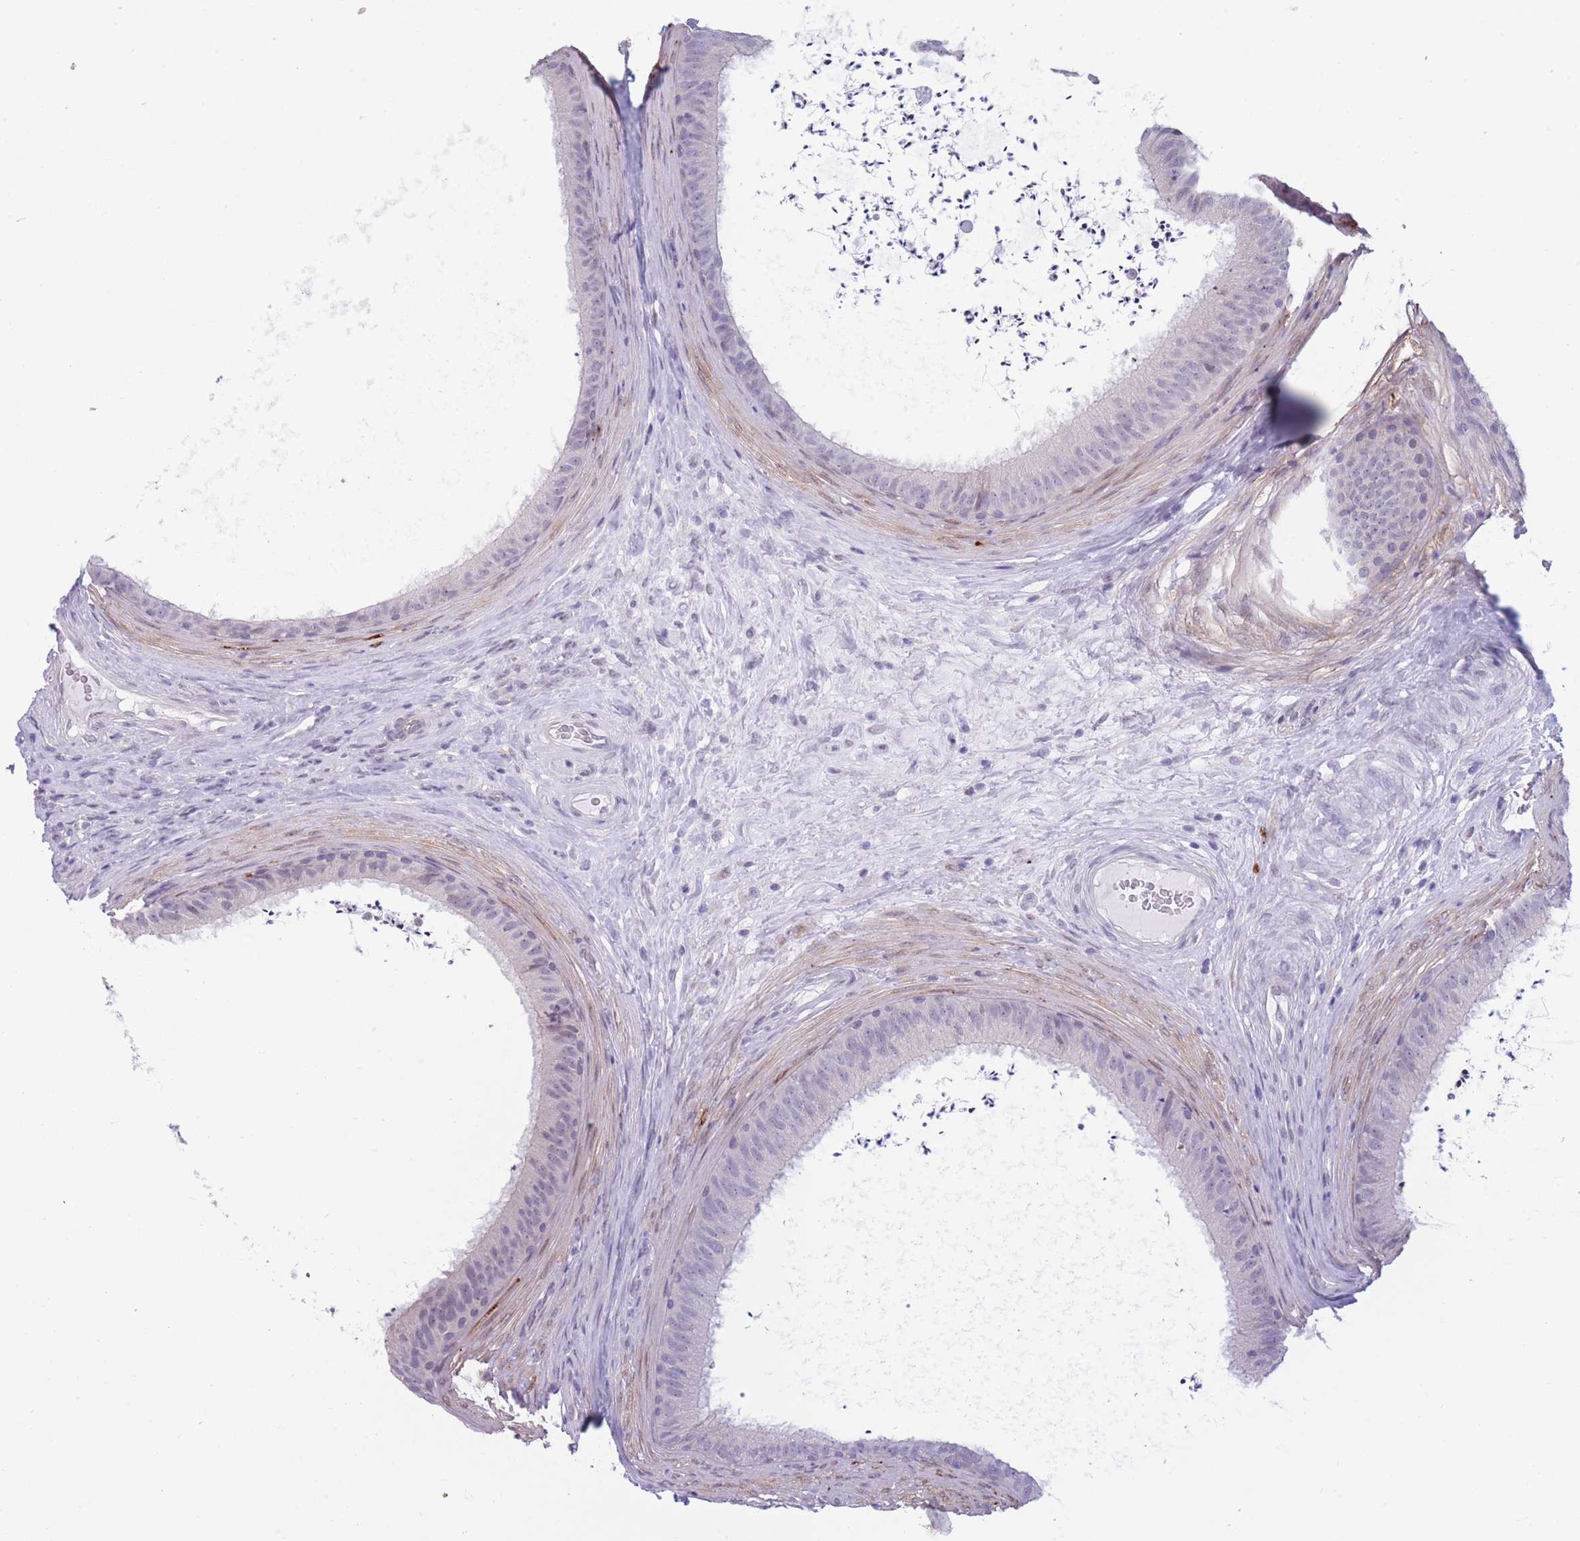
{"staining": {"intensity": "weak", "quantity": "<25%", "location": "nuclear"}, "tissue": "epididymis", "cell_type": "Glandular cells", "image_type": "normal", "snomed": [{"axis": "morphology", "description": "Normal tissue, NOS"}, {"axis": "topography", "description": "Testis"}, {"axis": "topography", "description": "Epididymis"}], "caption": "The IHC histopathology image has no significant positivity in glandular cells of epididymis.", "gene": "PODXL", "patient": {"sex": "male", "age": 41}}